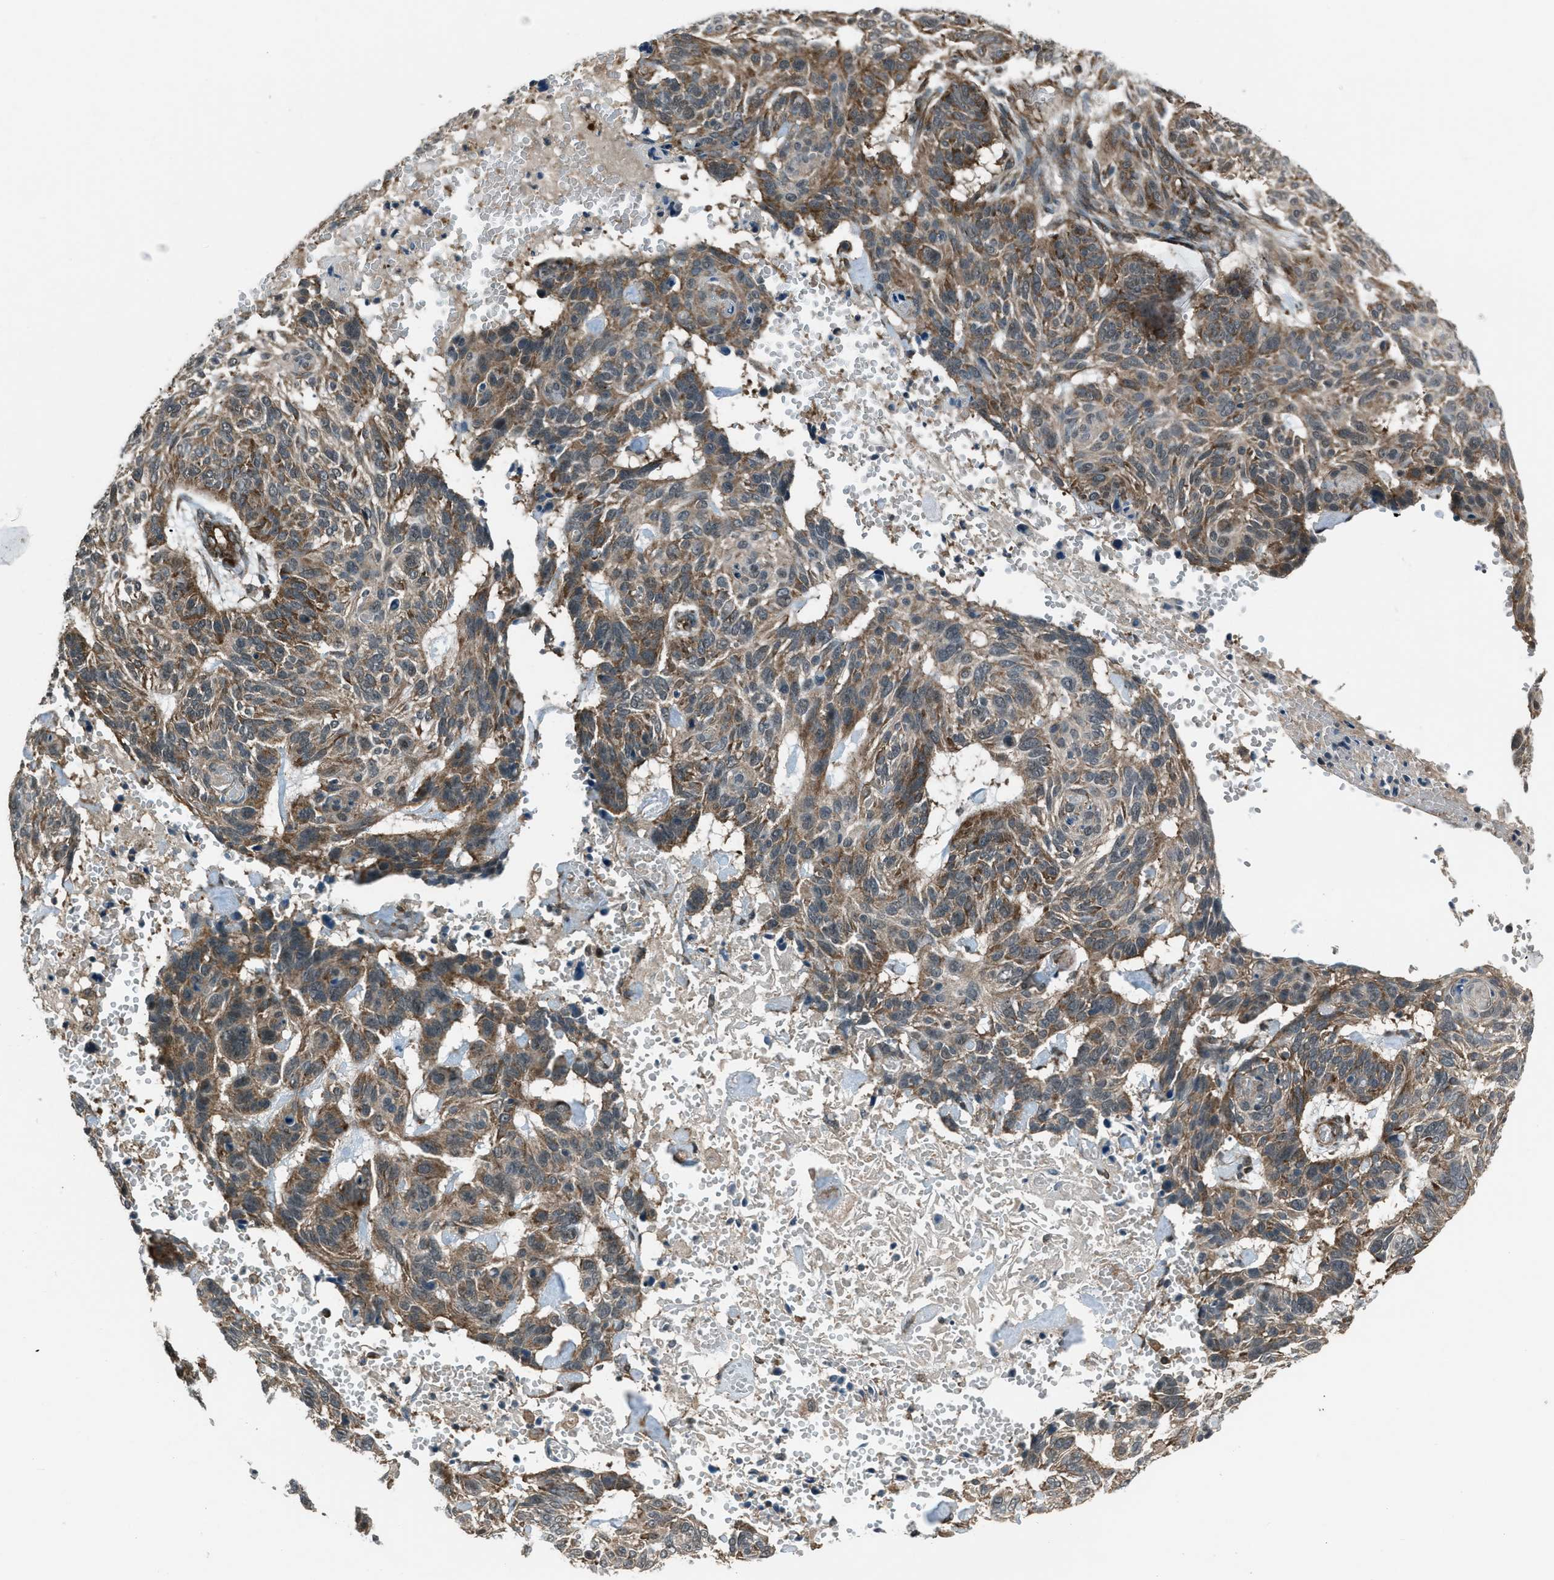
{"staining": {"intensity": "moderate", "quantity": ">75%", "location": "cytoplasmic/membranous"}, "tissue": "skin cancer", "cell_type": "Tumor cells", "image_type": "cancer", "snomed": [{"axis": "morphology", "description": "Basal cell carcinoma"}, {"axis": "topography", "description": "Skin"}], "caption": "Moderate cytoplasmic/membranous protein expression is seen in approximately >75% of tumor cells in basal cell carcinoma (skin).", "gene": "ASAP2", "patient": {"sex": "male", "age": 85}}